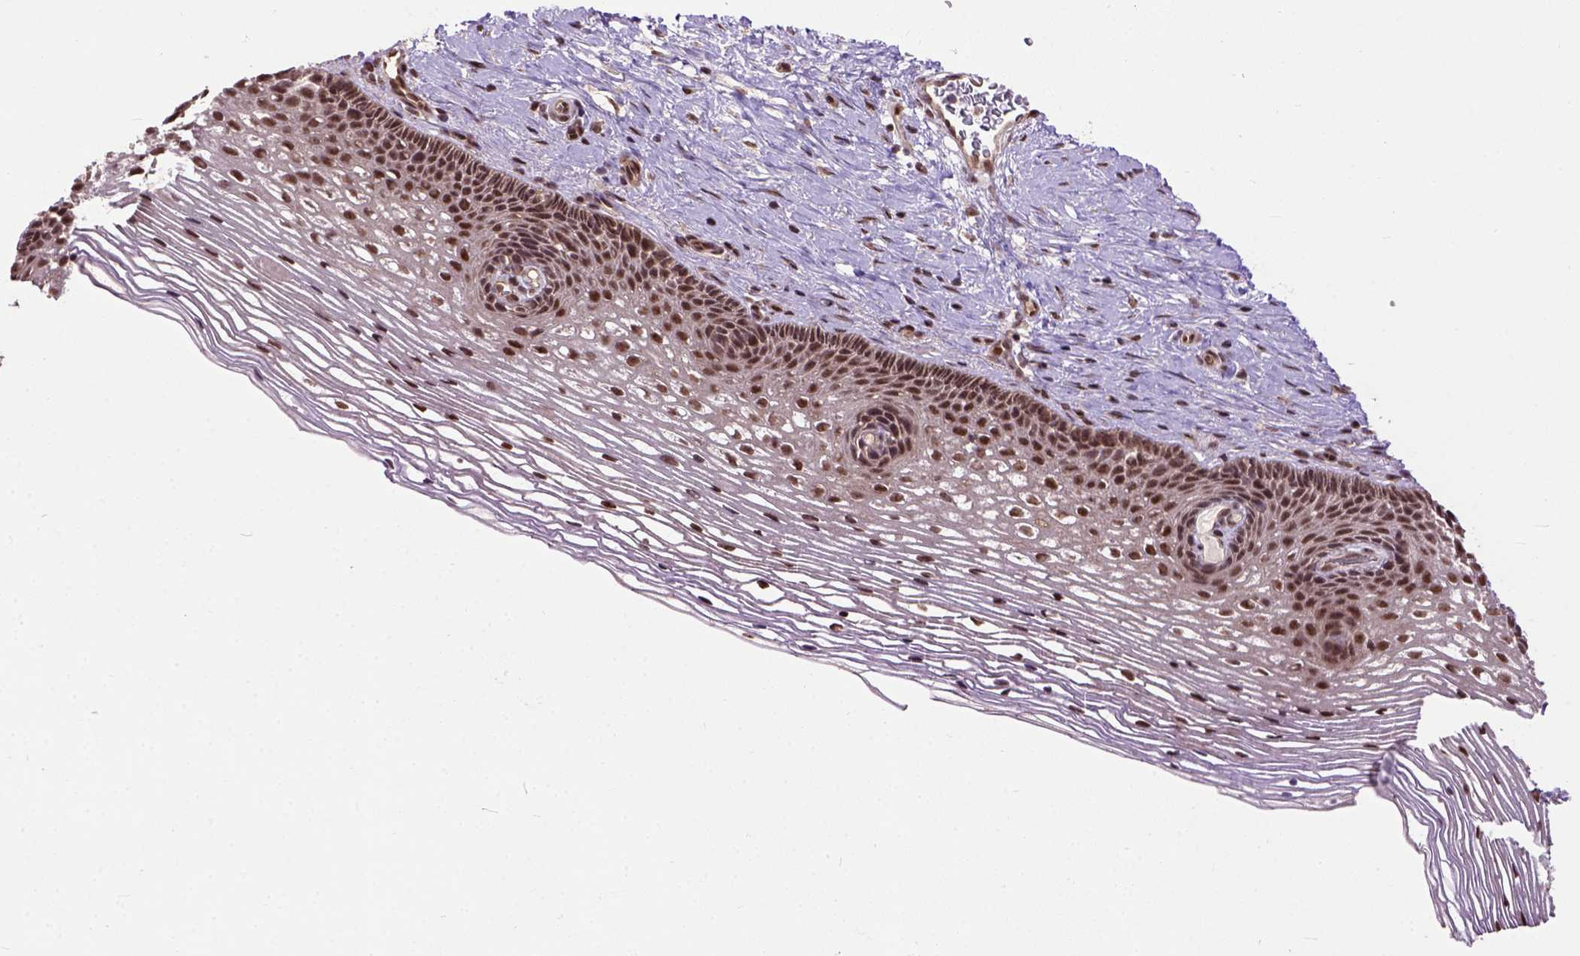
{"staining": {"intensity": "strong", "quantity": ">75%", "location": "nuclear"}, "tissue": "cervix", "cell_type": "Glandular cells", "image_type": "normal", "snomed": [{"axis": "morphology", "description": "Normal tissue, NOS"}, {"axis": "topography", "description": "Cervix"}], "caption": "IHC of benign cervix displays high levels of strong nuclear expression in approximately >75% of glandular cells. (Brightfield microscopy of DAB IHC at high magnification).", "gene": "ZNF630", "patient": {"sex": "female", "age": 34}}